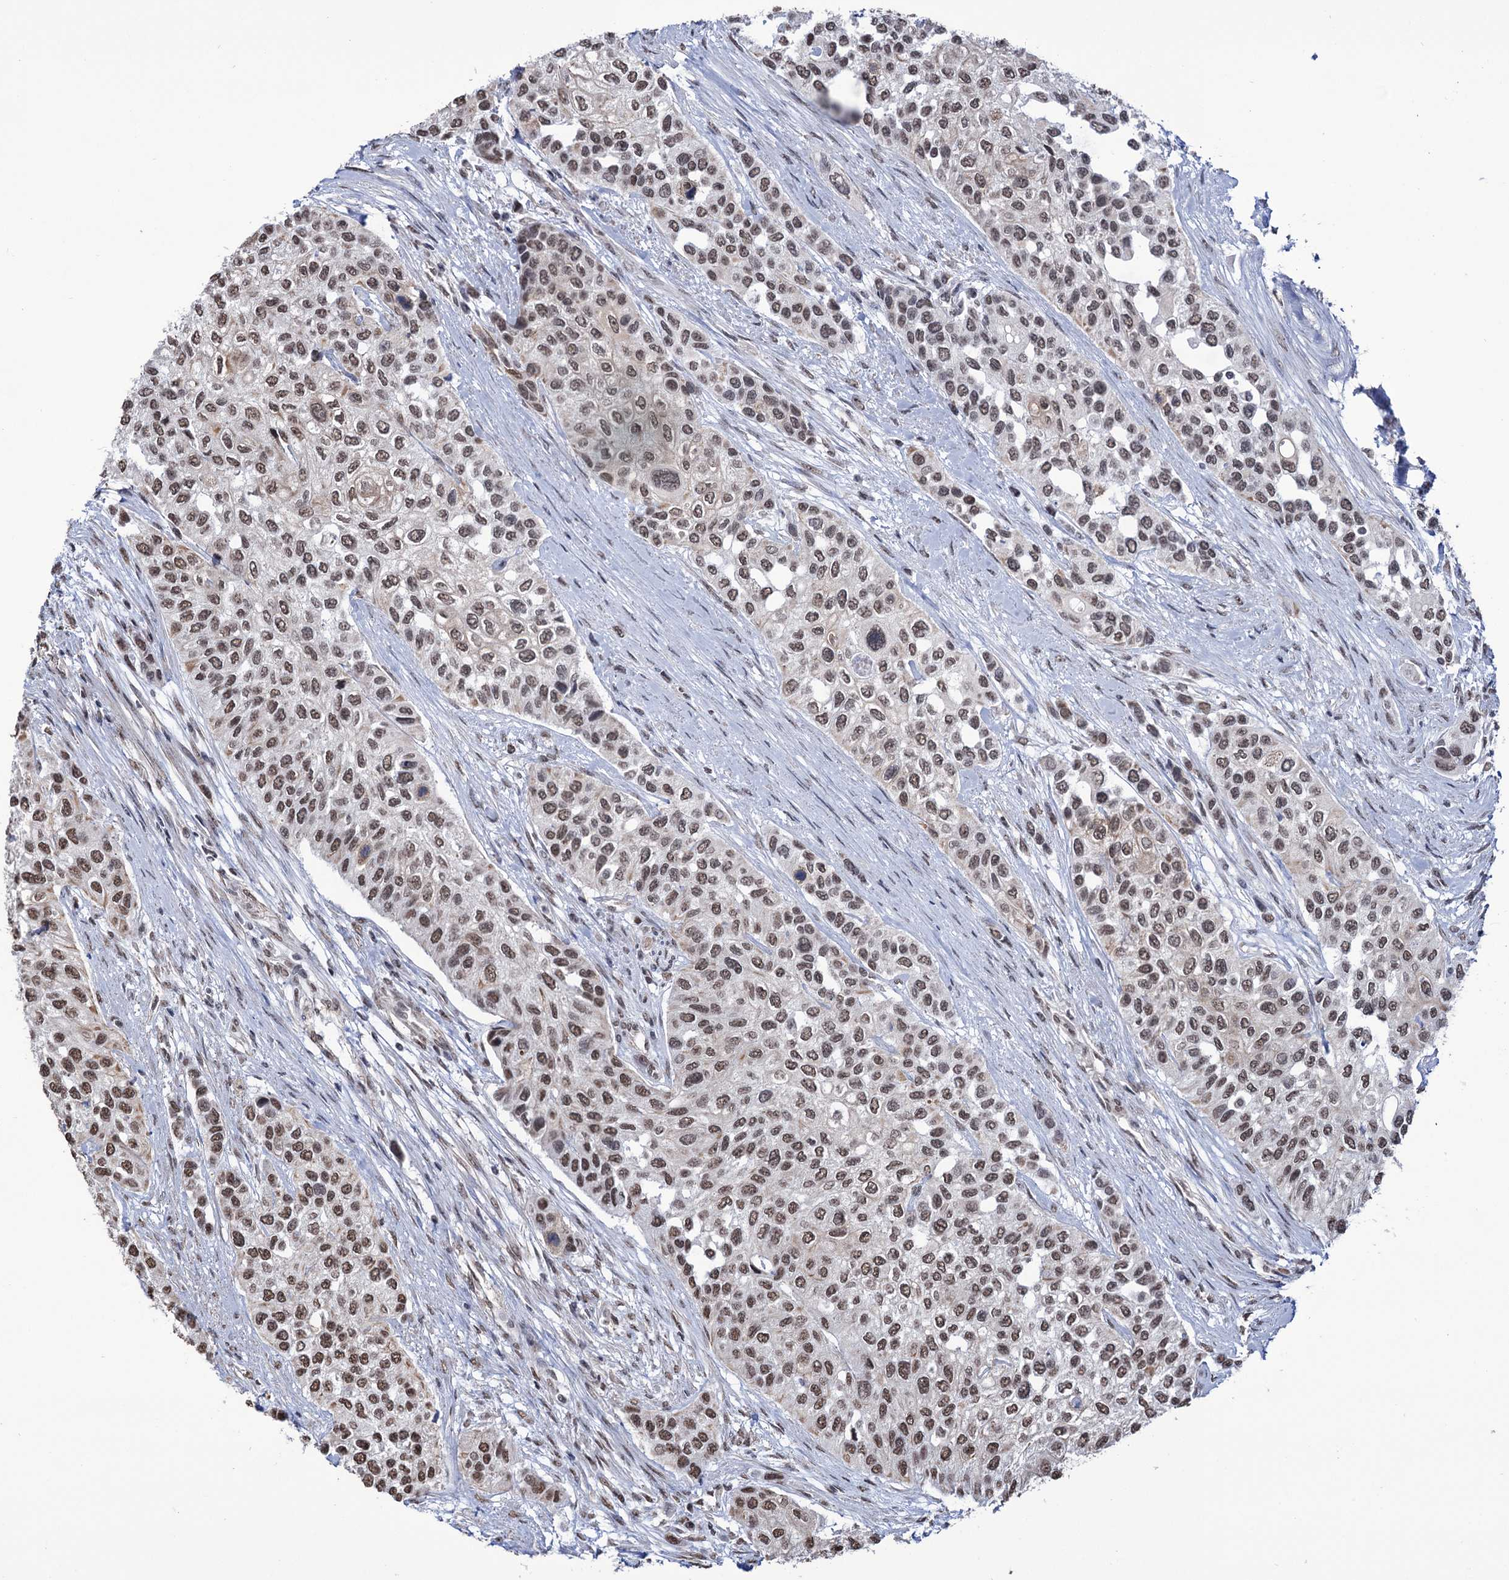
{"staining": {"intensity": "moderate", "quantity": ">75%", "location": "nuclear"}, "tissue": "urothelial cancer", "cell_type": "Tumor cells", "image_type": "cancer", "snomed": [{"axis": "morphology", "description": "Normal tissue, NOS"}, {"axis": "morphology", "description": "Urothelial carcinoma, High grade"}, {"axis": "topography", "description": "Vascular tissue"}, {"axis": "topography", "description": "Urinary bladder"}], "caption": "Urothelial cancer stained with a protein marker displays moderate staining in tumor cells.", "gene": "ABHD10", "patient": {"sex": "female", "age": 56}}